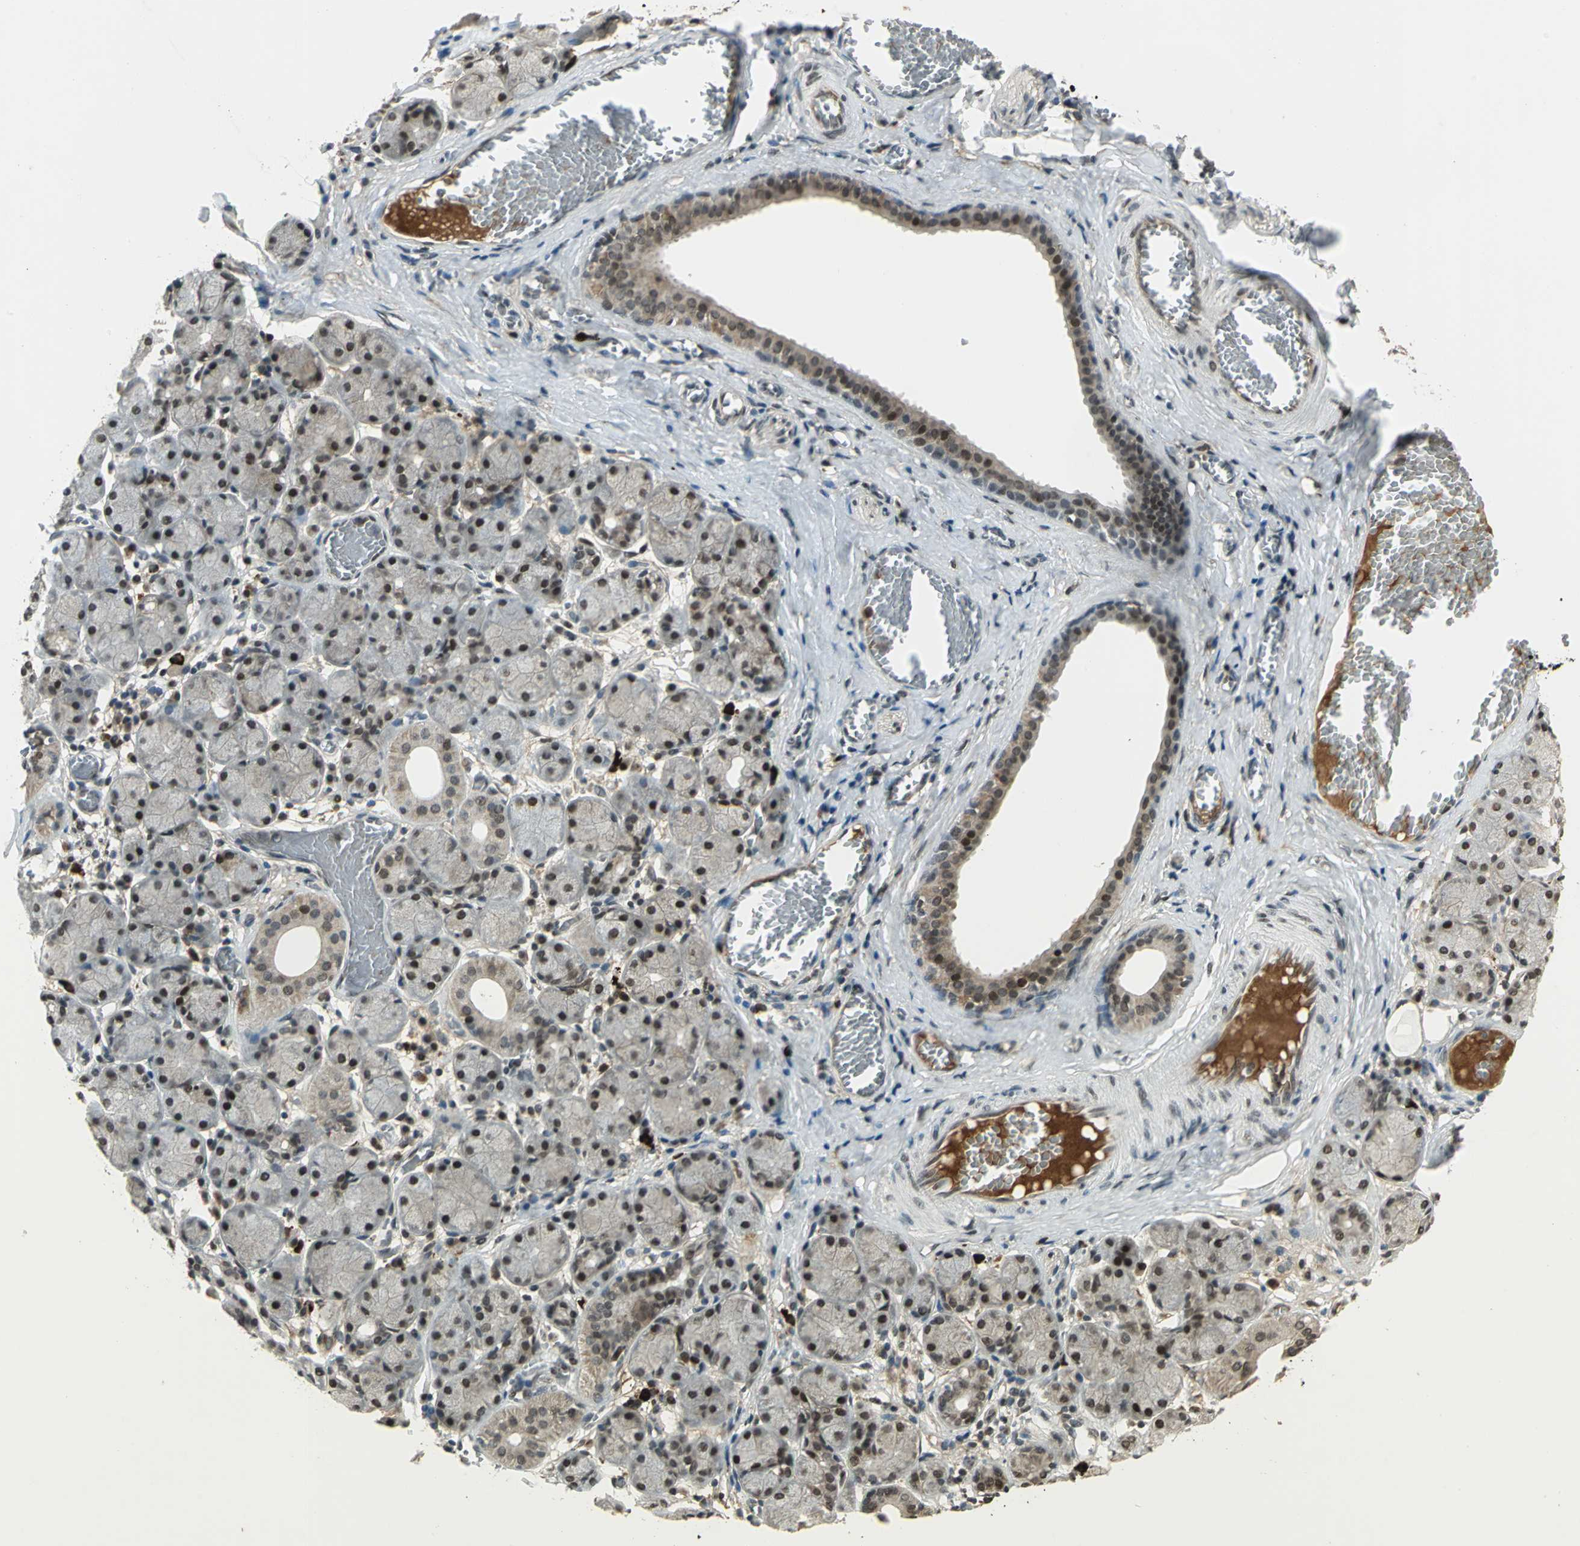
{"staining": {"intensity": "moderate", "quantity": "25%-75%", "location": "nuclear"}, "tissue": "salivary gland", "cell_type": "Glandular cells", "image_type": "normal", "snomed": [{"axis": "morphology", "description": "Normal tissue, NOS"}, {"axis": "topography", "description": "Salivary gland"}], "caption": "The histopathology image shows immunohistochemical staining of normal salivary gland. There is moderate nuclear staining is present in about 25%-75% of glandular cells. The protein of interest is stained brown, and the nuclei are stained in blue (DAB IHC with brightfield microscopy, high magnification).", "gene": "RAD17", "patient": {"sex": "female", "age": 24}}